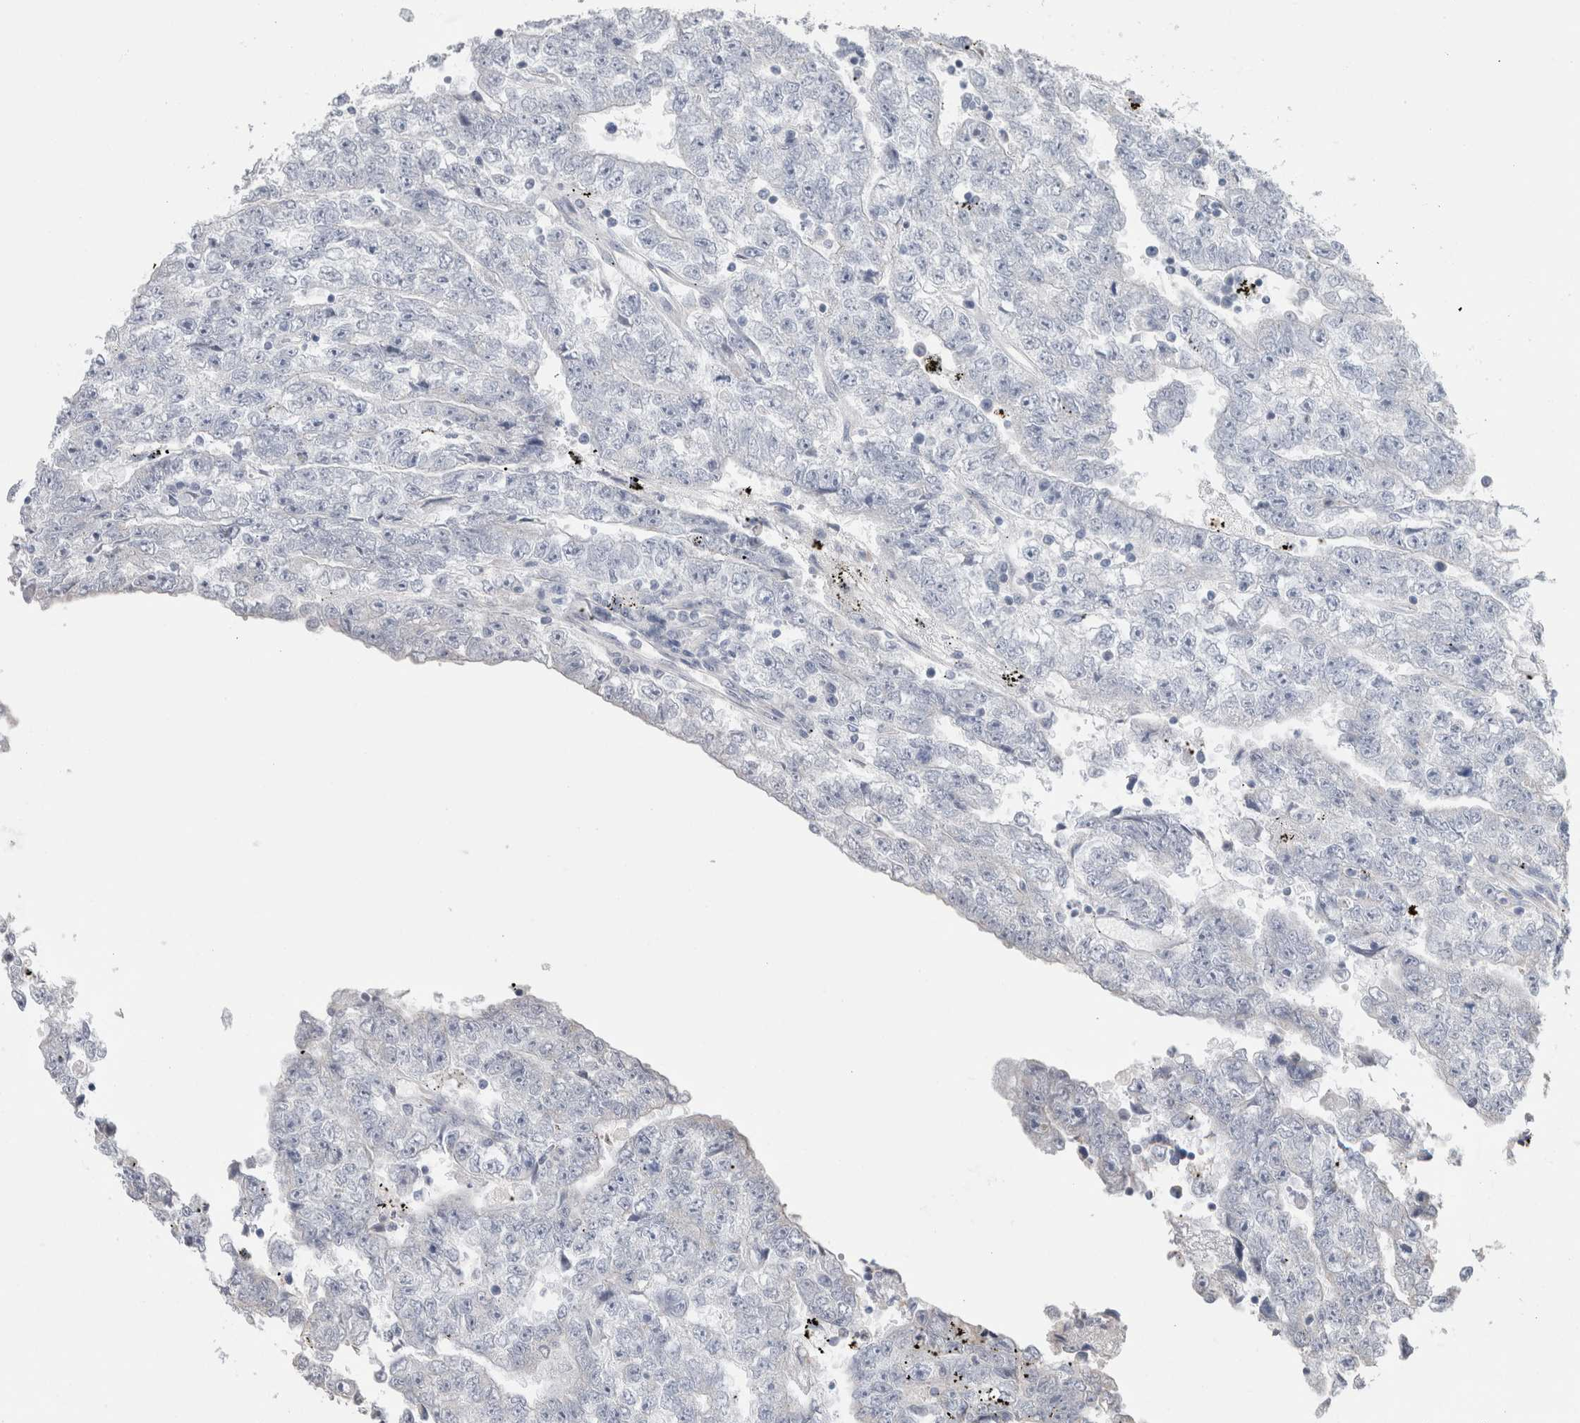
{"staining": {"intensity": "negative", "quantity": "none", "location": "none"}, "tissue": "testis cancer", "cell_type": "Tumor cells", "image_type": "cancer", "snomed": [{"axis": "morphology", "description": "Carcinoma, Embryonal, NOS"}, {"axis": "topography", "description": "Testis"}], "caption": "There is no significant positivity in tumor cells of testis cancer (embryonal carcinoma). The staining is performed using DAB brown chromogen with nuclei counter-stained in using hematoxylin.", "gene": "TRIM5", "patient": {"sex": "male", "age": 25}}